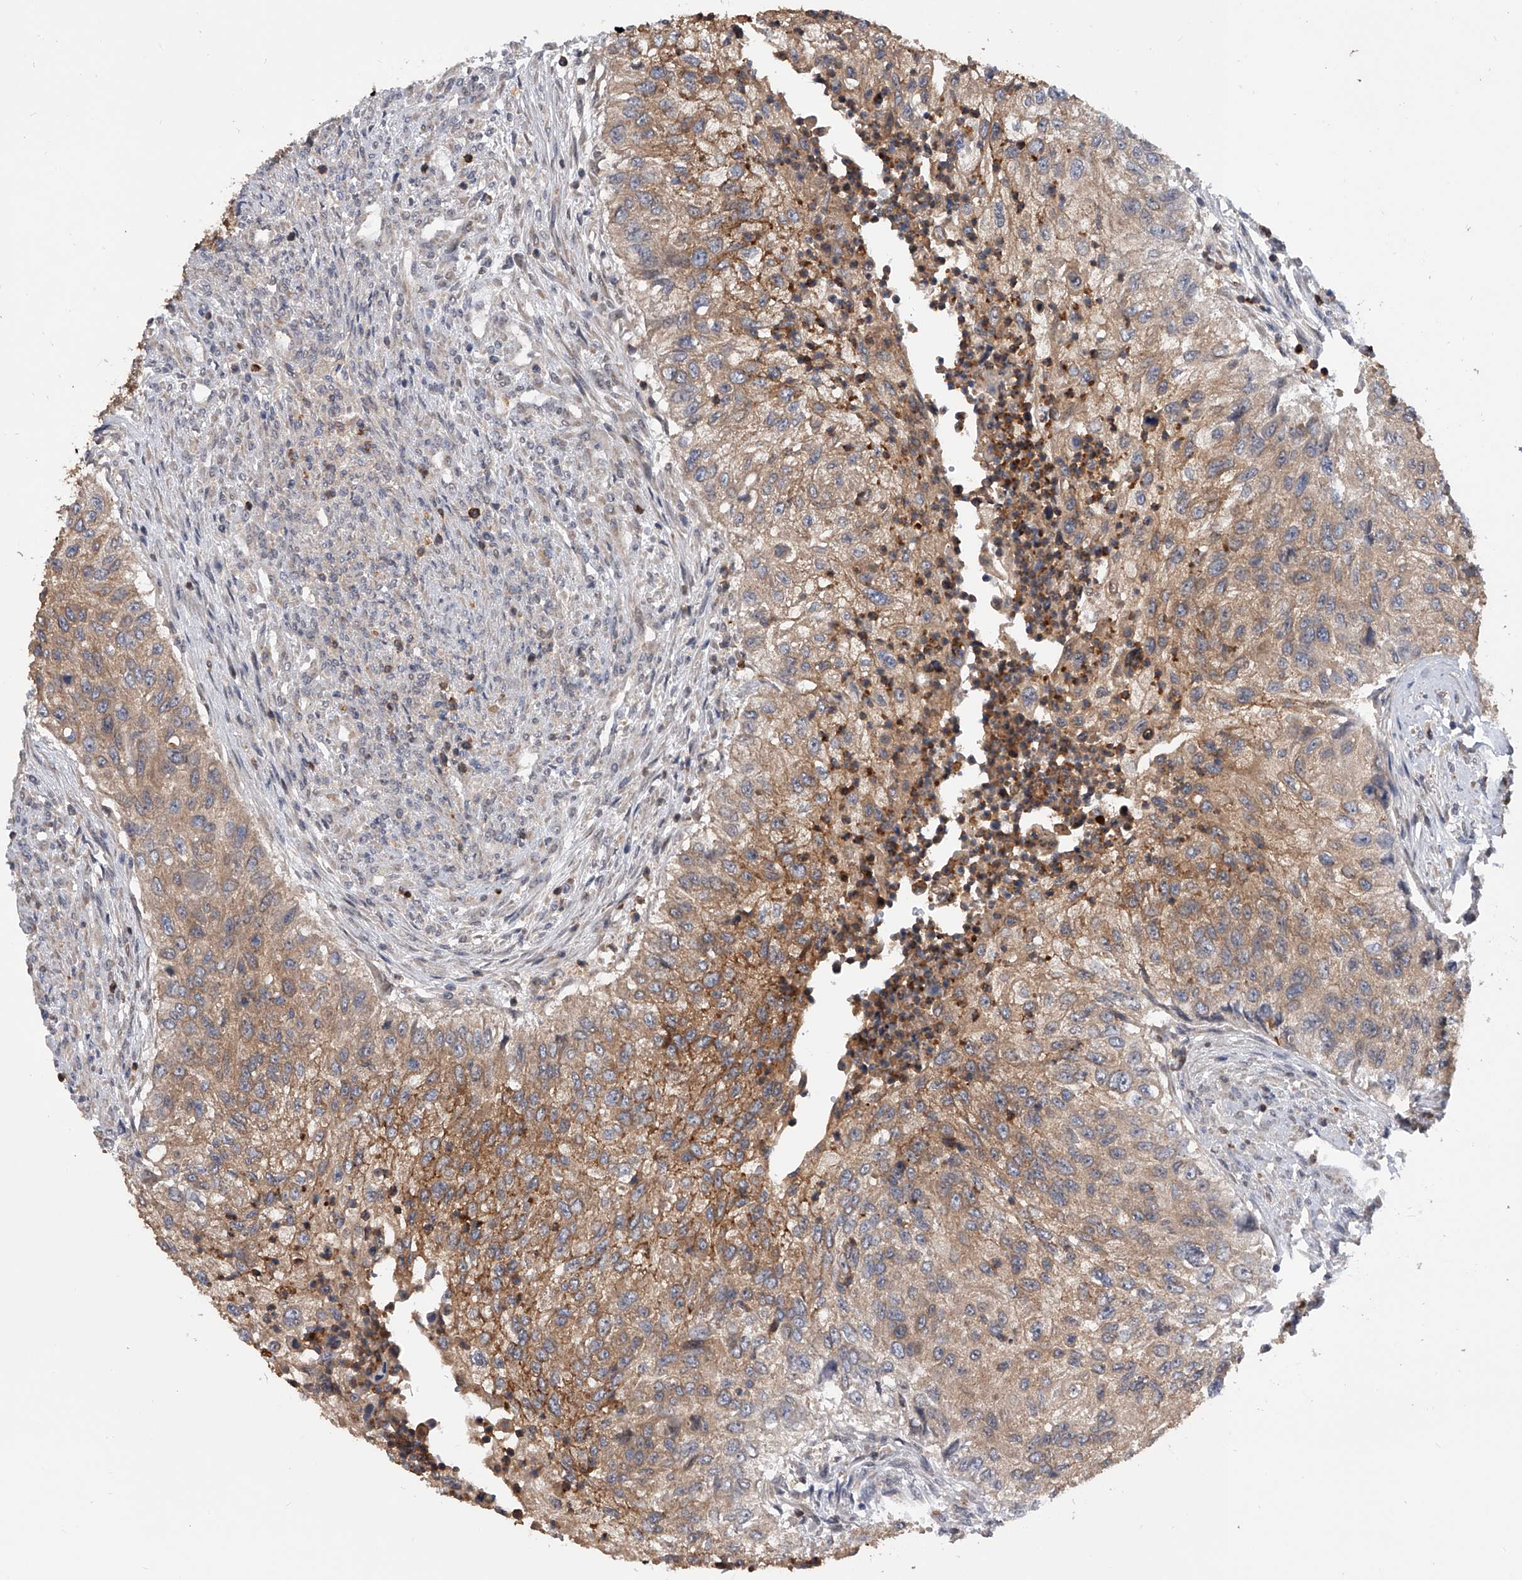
{"staining": {"intensity": "moderate", "quantity": ">75%", "location": "cytoplasmic/membranous"}, "tissue": "urothelial cancer", "cell_type": "Tumor cells", "image_type": "cancer", "snomed": [{"axis": "morphology", "description": "Urothelial carcinoma, High grade"}, {"axis": "topography", "description": "Urinary bladder"}], "caption": "Human urothelial carcinoma (high-grade) stained with a protein marker shows moderate staining in tumor cells.", "gene": "BHLHE23", "patient": {"sex": "female", "age": 60}}